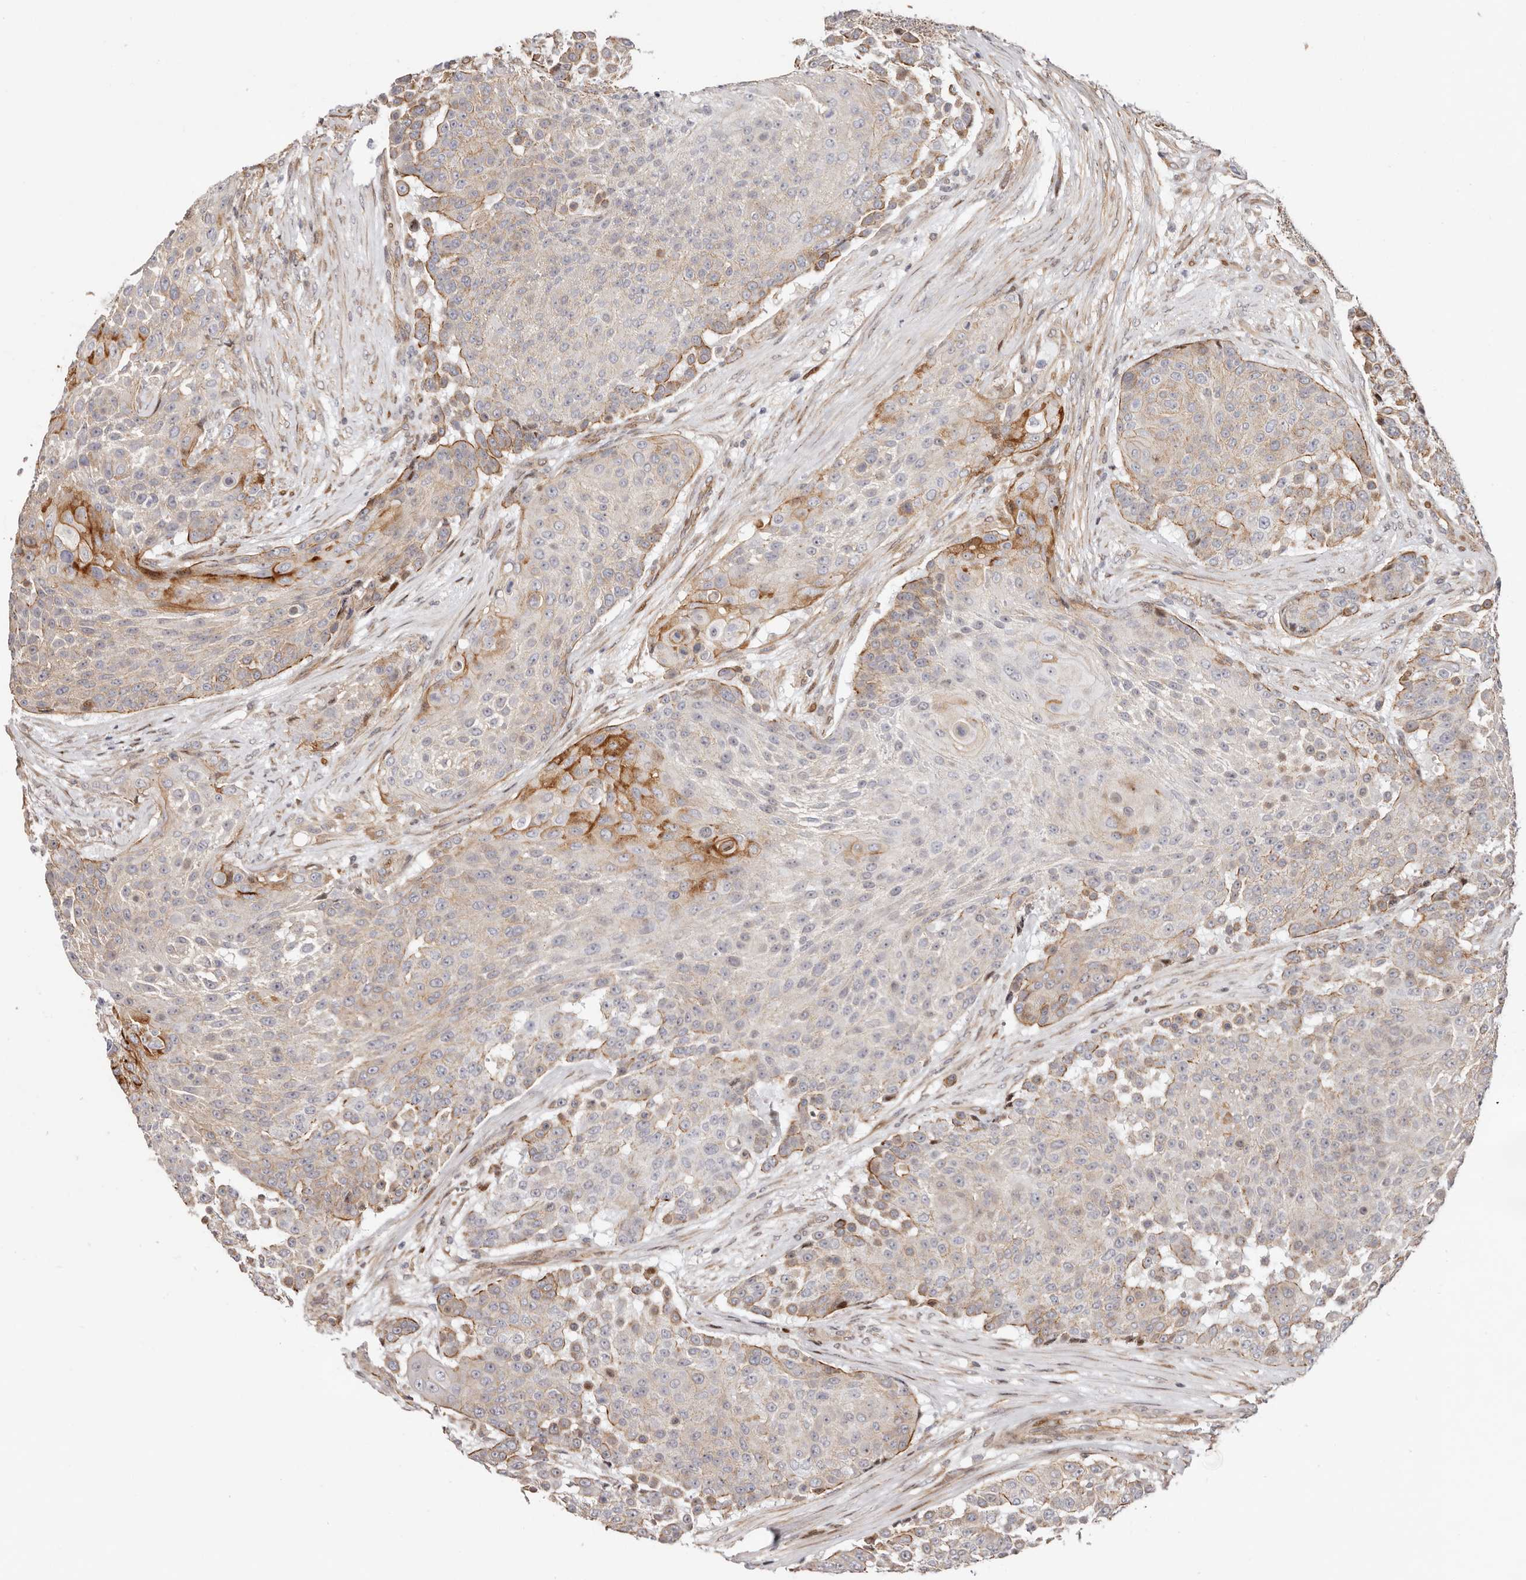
{"staining": {"intensity": "strong", "quantity": "<25%", "location": "cytoplasmic/membranous"}, "tissue": "urothelial cancer", "cell_type": "Tumor cells", "image_type": "cancer", "snomed": [{"axis": "morphology", "description": "Urothelial carcinoma, High grade"}, {"axis": "topography", "description": "Urinary bladder"}], "caption": "The immunohistochemical stain highlights strong cytoplasmic/membranous staining in tumor cells of urothelial cancer tissue.", "gene": "EPHX3", "patient": {"sex": "female", "age": 63}}